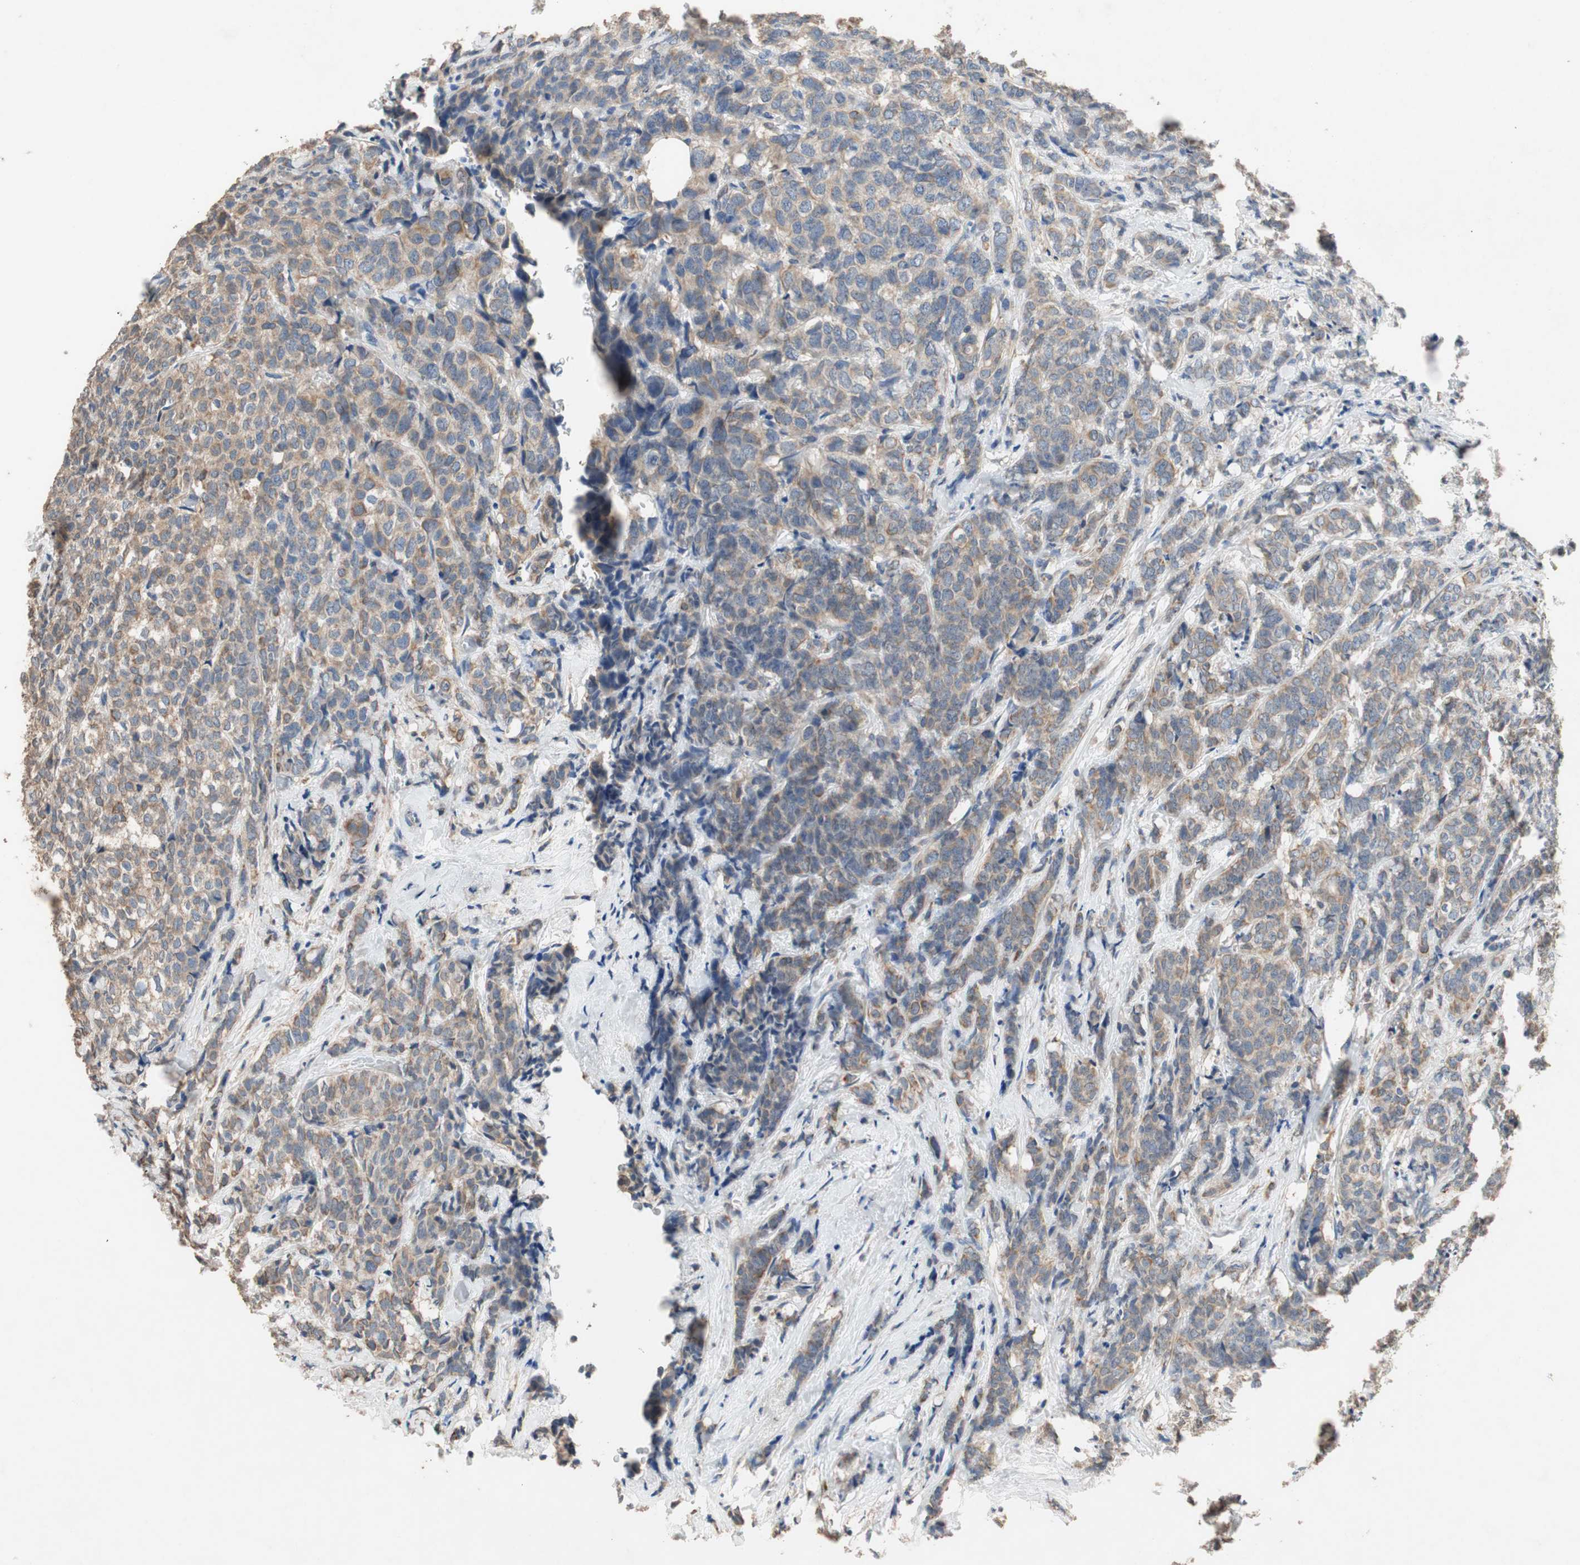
{"staining": {"intensity": "moderate", "quantity": ">75%", "location": "cytoplasmic/membranous"}, "tissue": "breast cancer", "cell_type": "Tumor cells", "image_type": "cancer", "snomed": [{"axis": "morphology", "description": "Lobular carcinoma"}, {"axis": "topography", "description": "Breast"}], "caption": "A brown stain shows moderate cytoplasmic/membranous staining of a protein in breast lobular carcinoma tumor cells.", "gene": "ADAP1", "patient": {"sex": "female", "age": 60}}